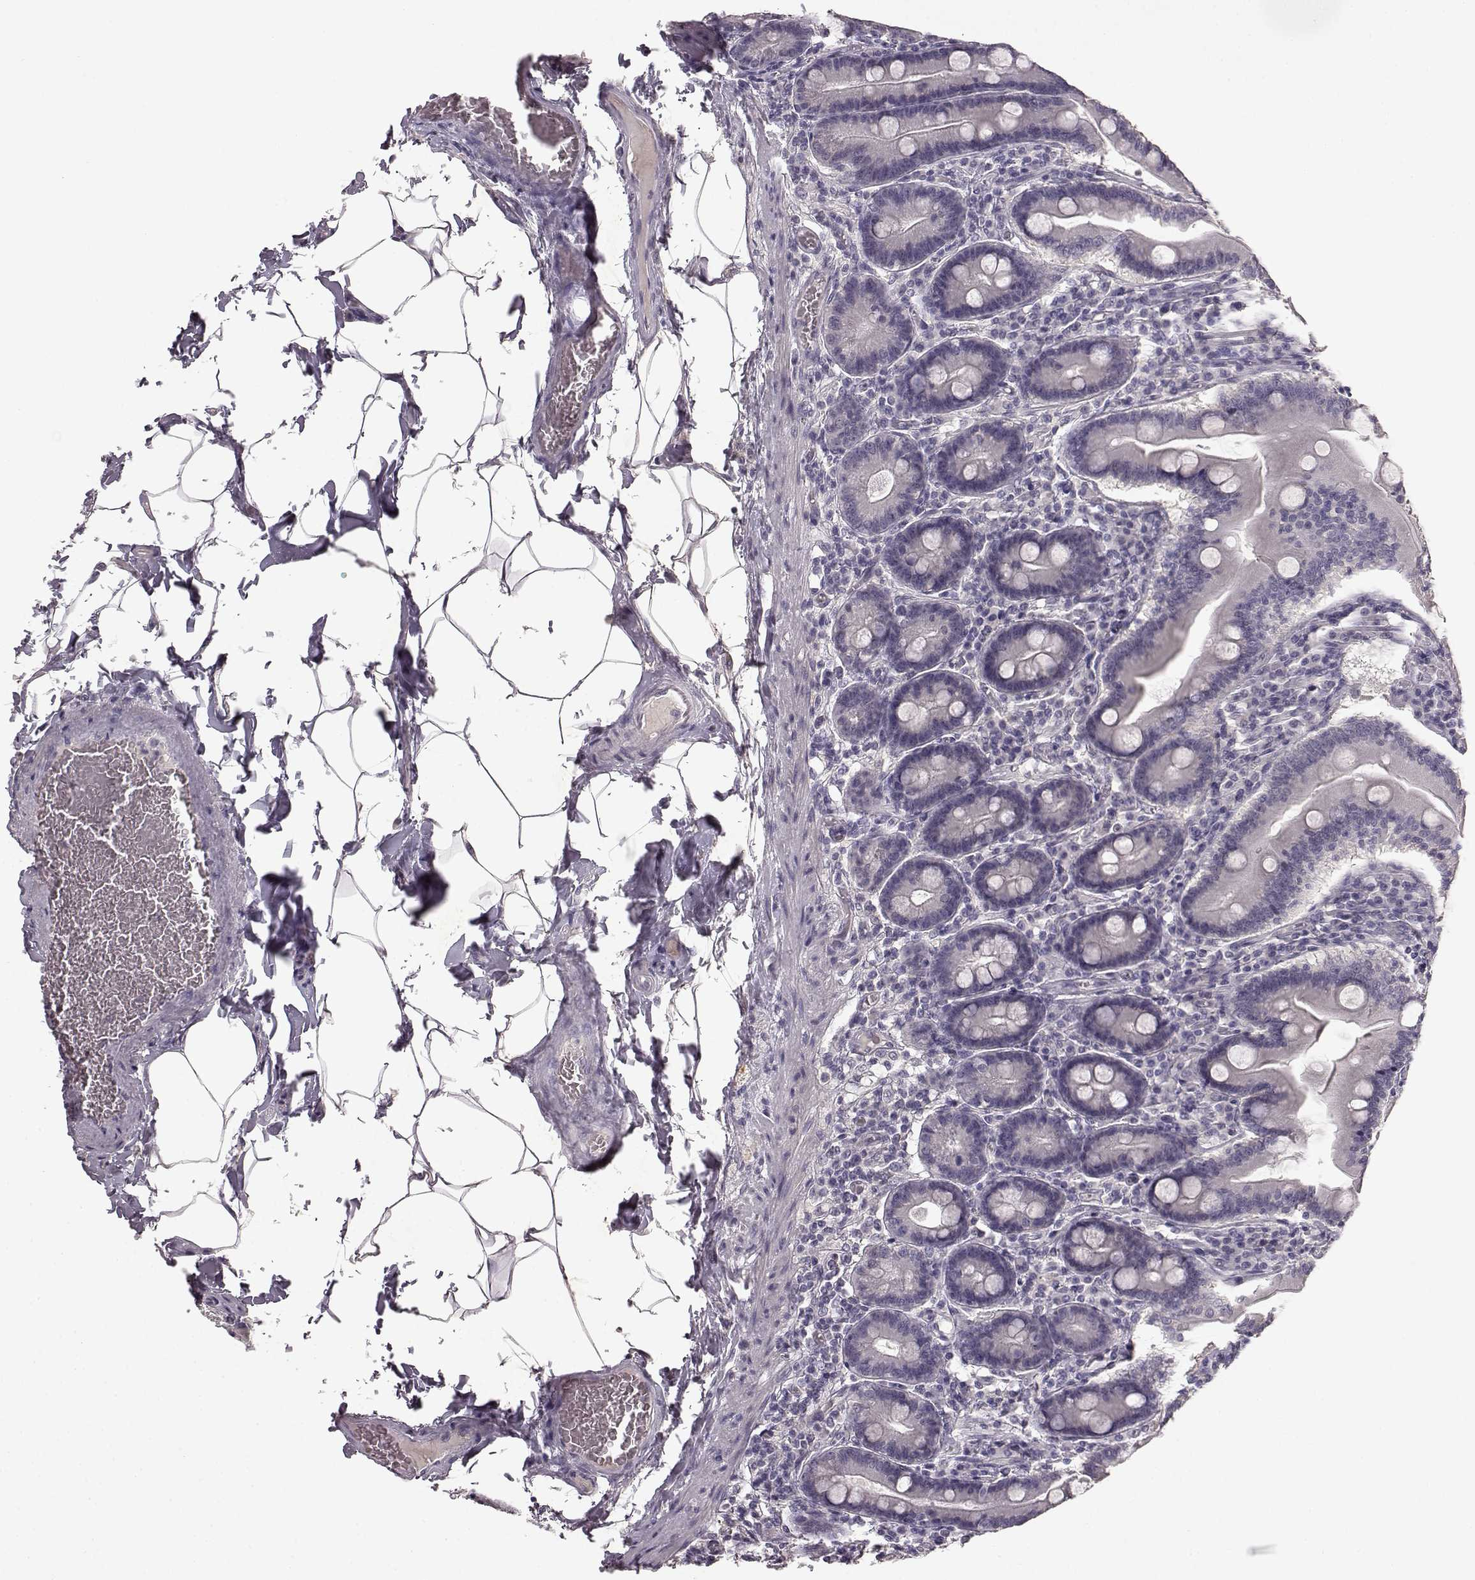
{"staining": {"intensity": "negative", "quantity": "none", "location": "none"}, "tissue": "small intestine", "cell_type": "Glandular cells", "image_type": "normal", "snomed": [{"axis": "morphology", "description": "Normal tissue, NOS"}, {"axis": "topography", "description": "Small intestine"}], "caption": "IHC photomicrograph of normal small intestine stained for a protein (brown), which exhibits no expression in glandular cells.", "gene": "SPAG17", "patient": {"sex": "male", "age": 37}}